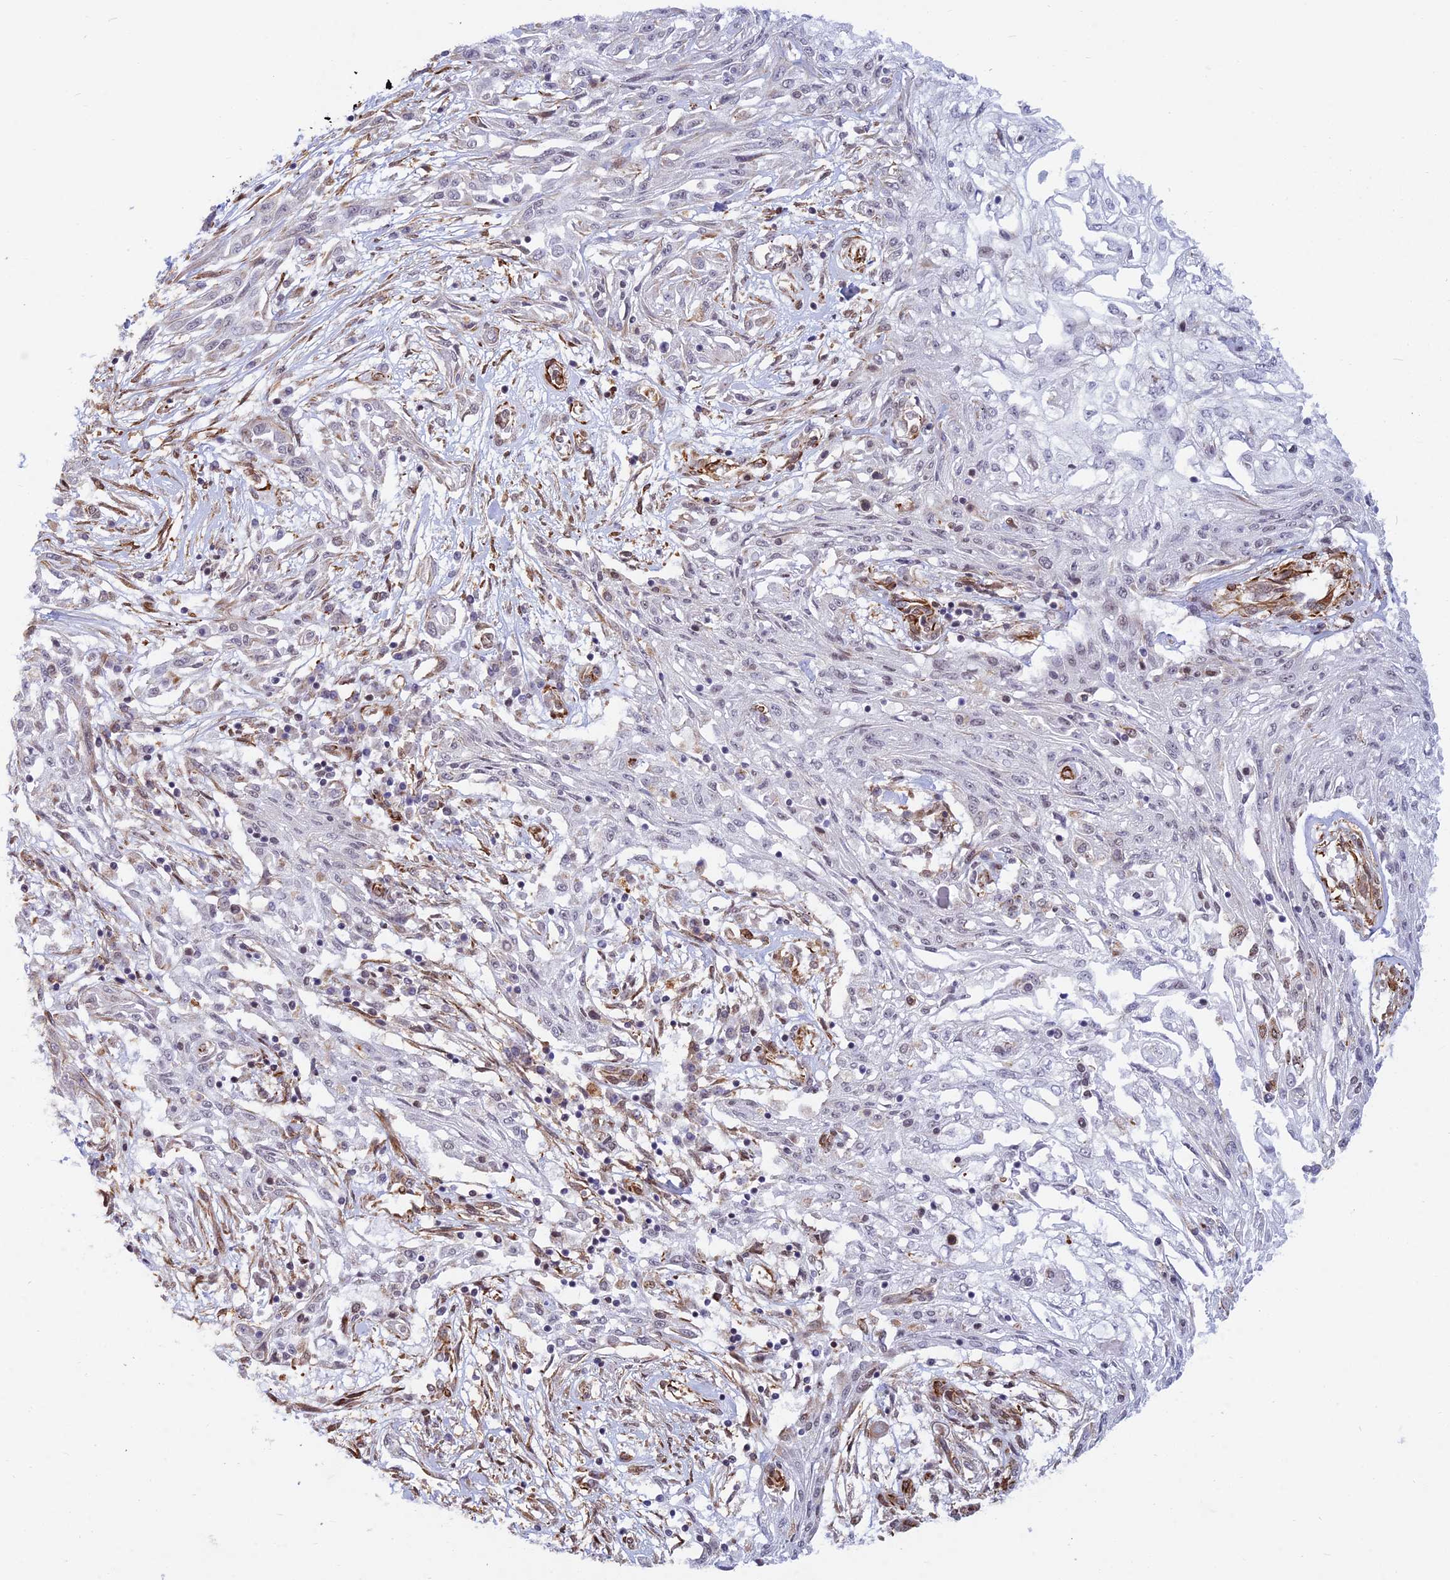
{"staining": {"intensity": "negative", "quantity": "none", "location": "none"}, "tissue": "skin cancer", "cell_type": "Tumor cells", "image_type": "cancer", "snomed": [{"axis": "morphology", "description": "Squamous cell carcinoma, NOS"}, {"axis": "morphology", "description": "Squamous cell carcinoma, metastatic, NOS"}, {"axis": "topography", "description": "Skin"}, {"axis": "topography", "description": "Lymph node"}], "caption": "This is a image of IHC staining of squamous cell carcinoma (skin), which shows no expression in tumor cells.", "gene": "SAPCD2", "patient": {"sex": "male", "age": 75}}